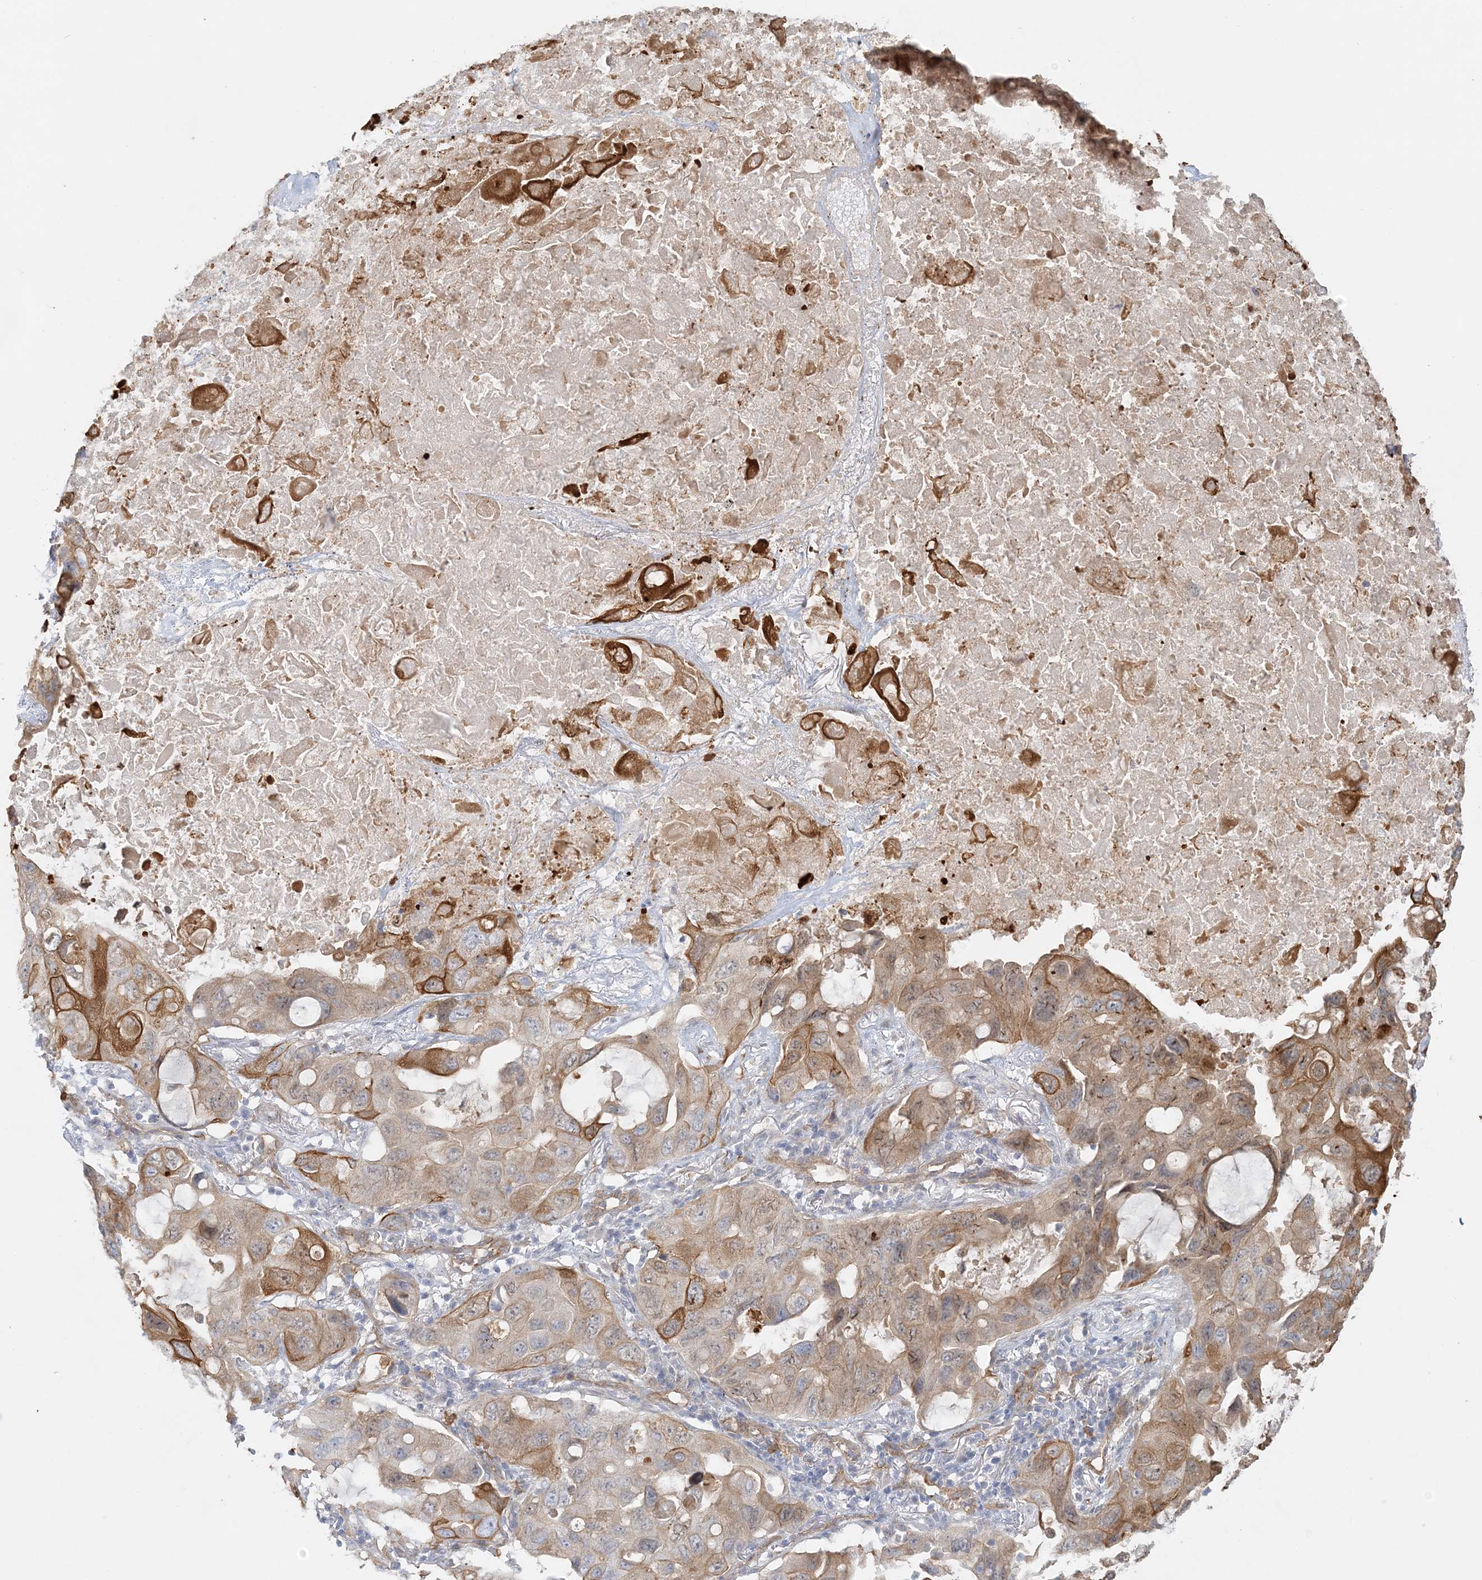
{"staining": {"intensity": "moderate", "quantity": ">75%", "location": "cytoplasmic/membranous"}, "tissue": "lung cancer", "cell_type": "Tumor cells", "image_type": "cancer", "snomed": [{"axis": "morphology", "description": "Squamous cell carcinoma, NOS"}, {"axis": "topography", "description": "Lung"}], "caption": "Human squamous cell carcinoma (lung) stained for a protein (brown) exhibits moderate cytoplasmic/membranous positive positivity in approximately >75% of tumor cells.", "gene": "DNAH1", "patient": {"sex": "female", "age": 73}}